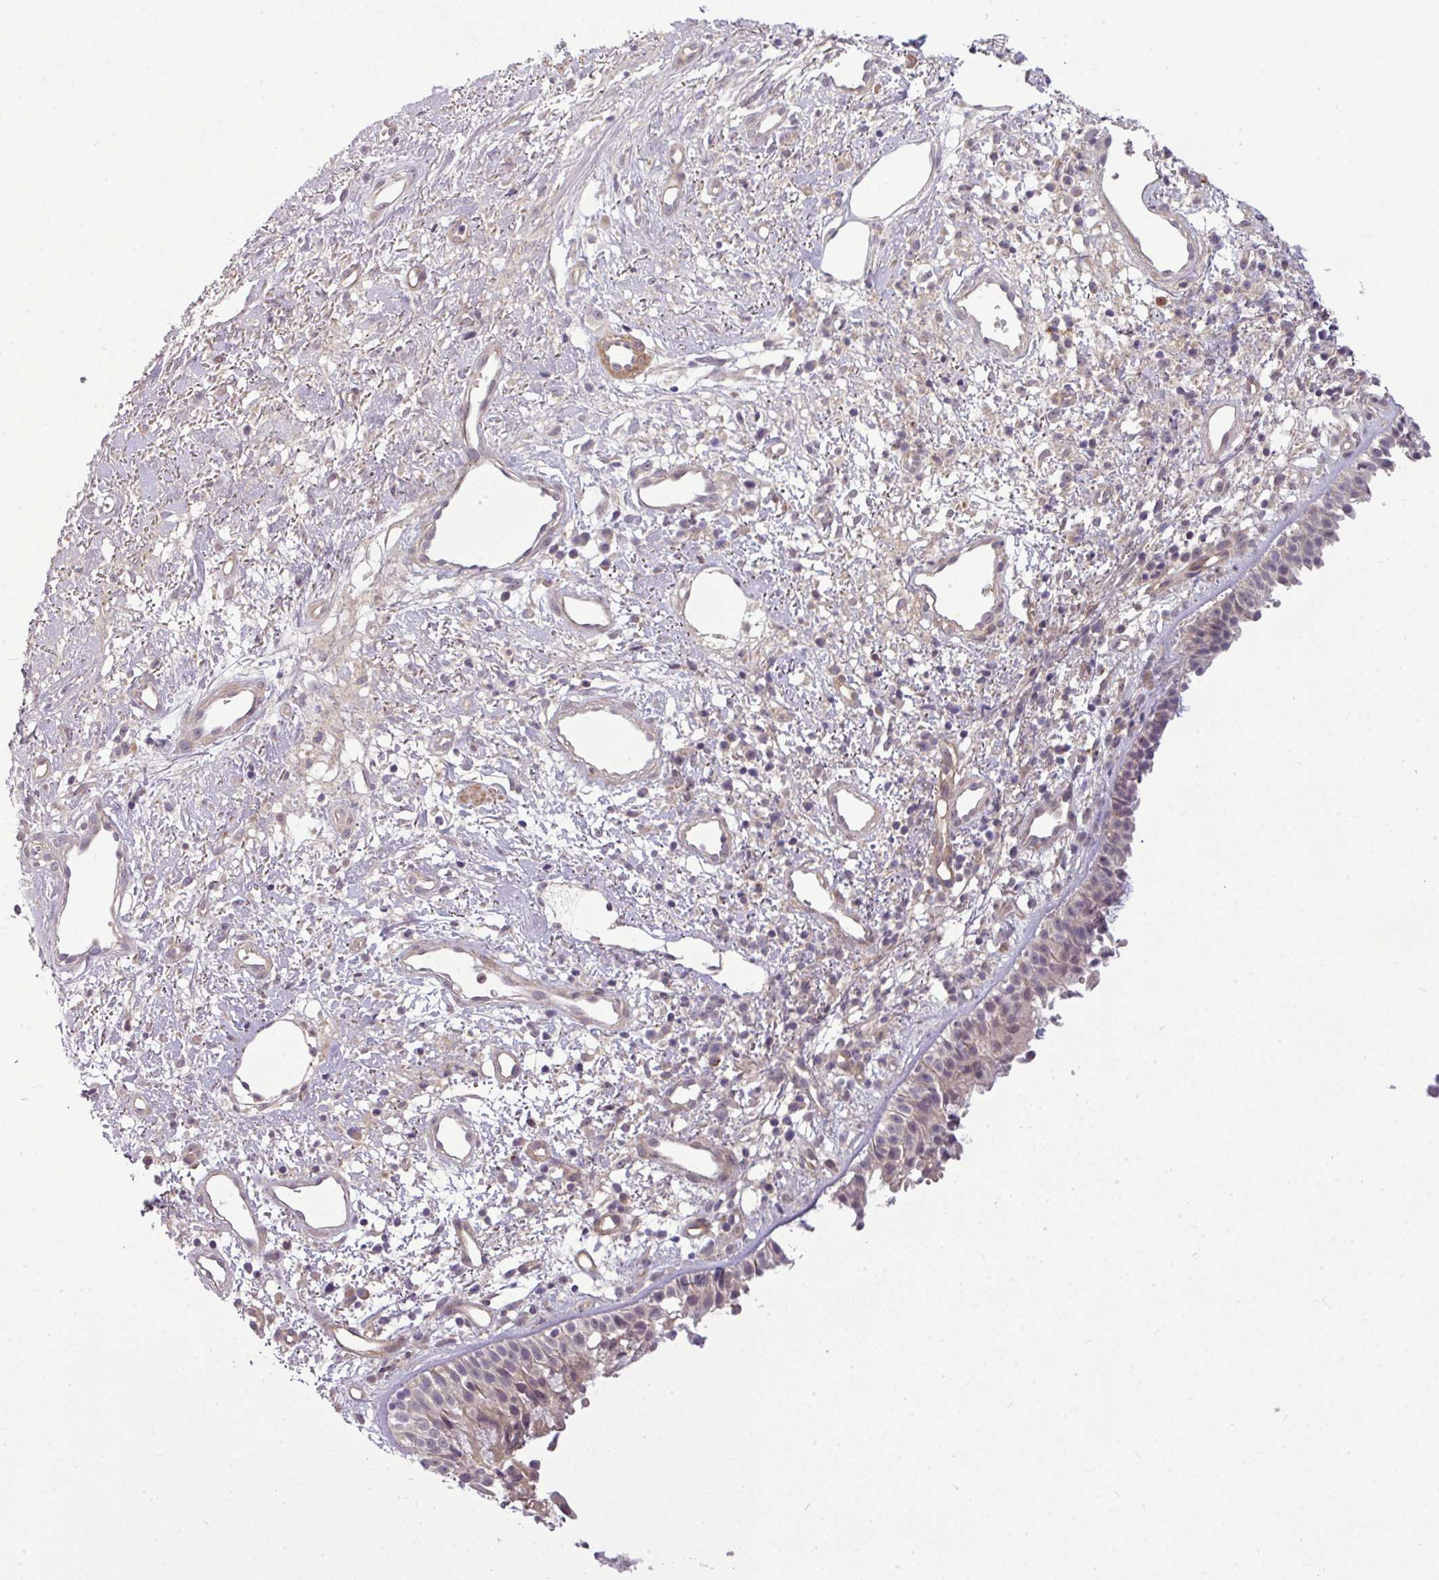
{"staining": {"intensity": "weak", "quantity": "<25%", "location": "cytoplasmic/membranous"}, "tissue": "nasopharynx", "cell_type": "Respiratory epithelial cells", "image_type": "normal", "snomed": [{"axis": "morphology", "description": "Normal tissue, NOS"}, {"axis": "topography", "description": "Cartilage tissue"}, {"axis": "topography", "description": "Nasopharynx"}, {"axis": "topography", "description": "Thyroid gland"}], "caption": "Immunohistochemistry (IHC) micrograph of unremarkable nasopharynx stained for a protein (brown), which shows no positivity in respiratory epithelial cells. (Brightfield microscopy of DAB (3,3'-diaminobenzidine) immunohistochemistry (IHC) at high magnification).", "gene": "ZNF35", "patient": {"sex": "male", "age": 63}}